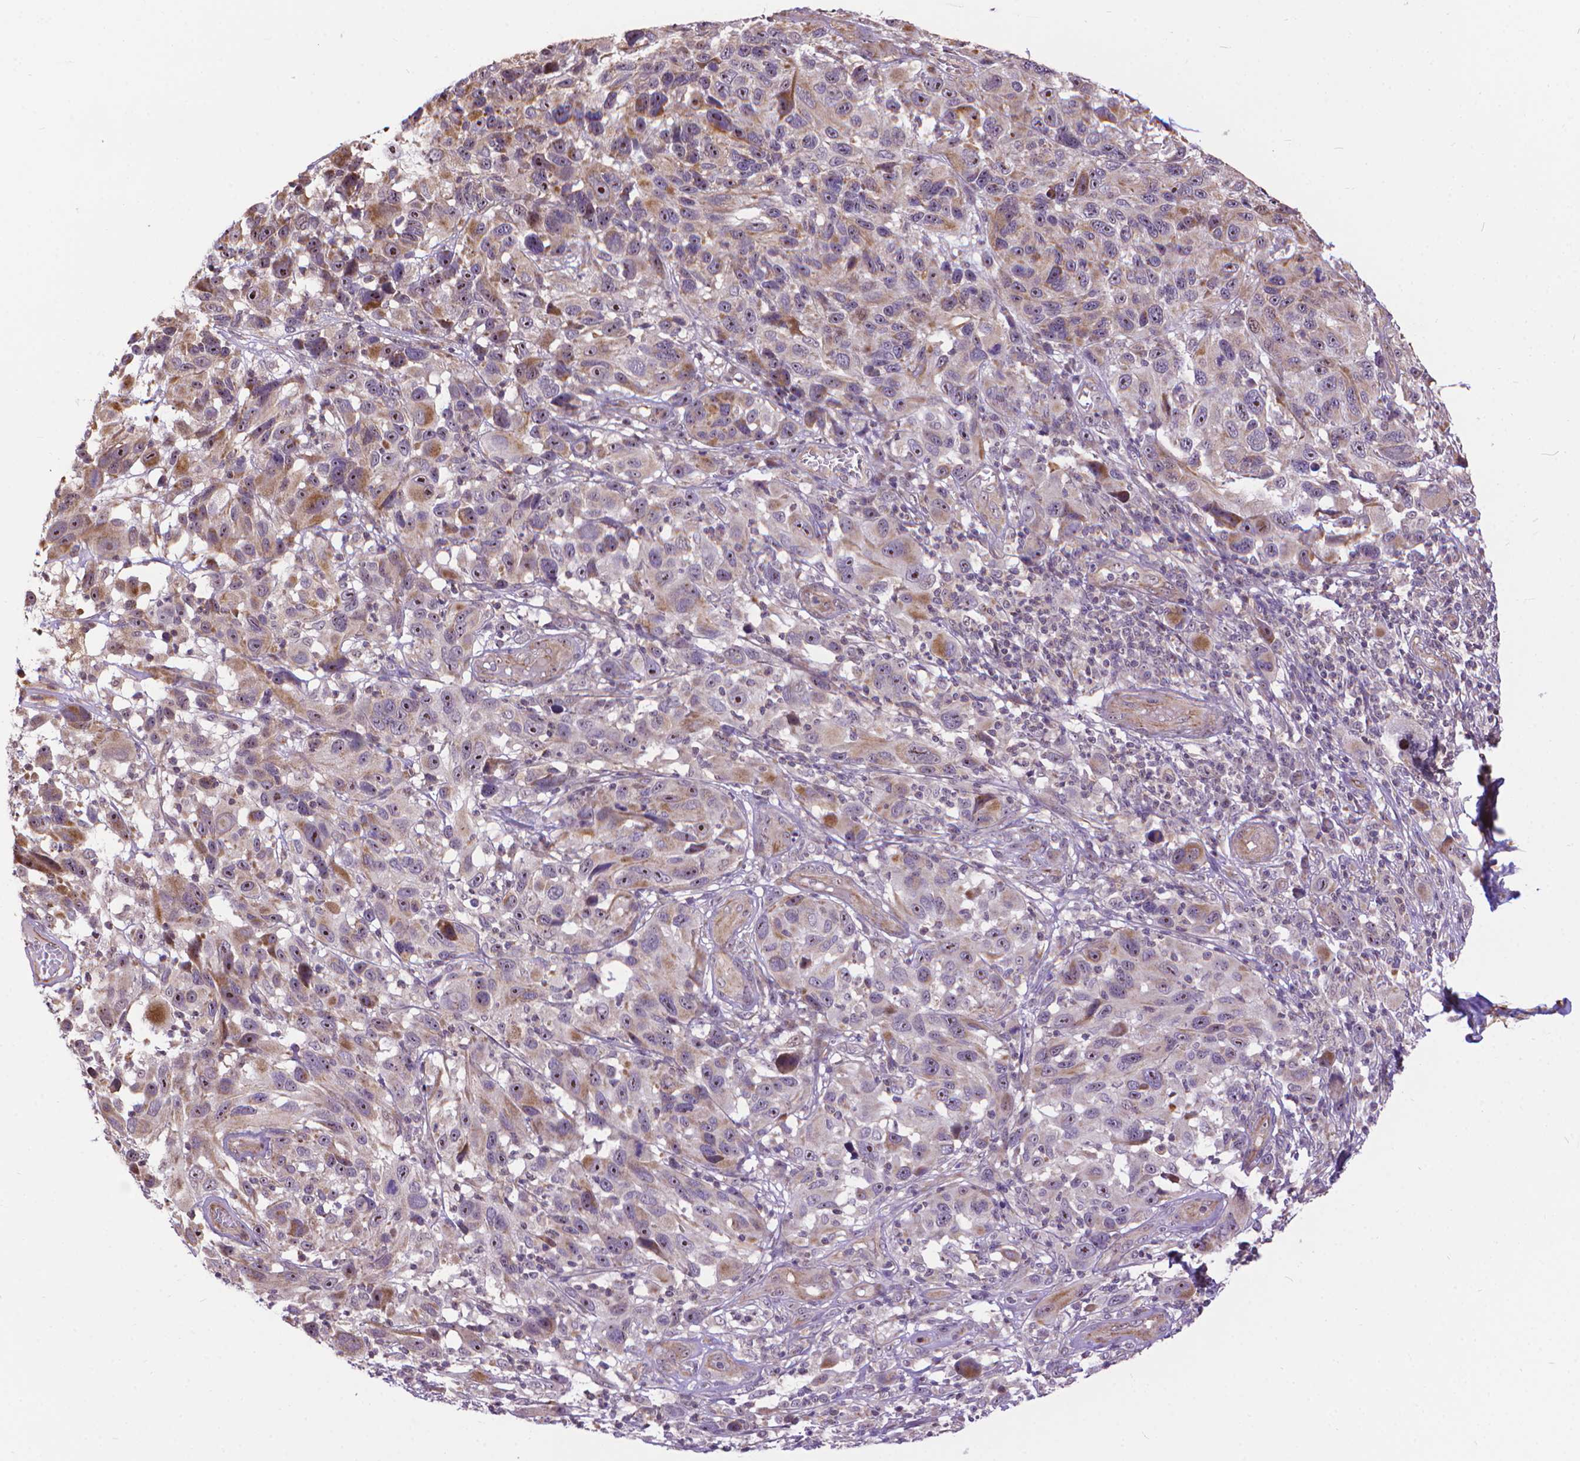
{"staining": {"intensity": "moderate", "quantity": "<25%", "location": "nuclear"}, "tissue": "melanoma", "cell_type": "Tumor cells", "image_type": "cancer", "snomed": [{"axis": "morphology", "description": "Malignant melanoma, NOS"}, {"axis": "topography", "description": "Skin"}], "caption": "This is an image of IHC staining of melanoma, which shows moderate positivity in the nuclear of tumor cells.", "gene": "TMEM135", "patient": {"sex": "male", "age": 53}}